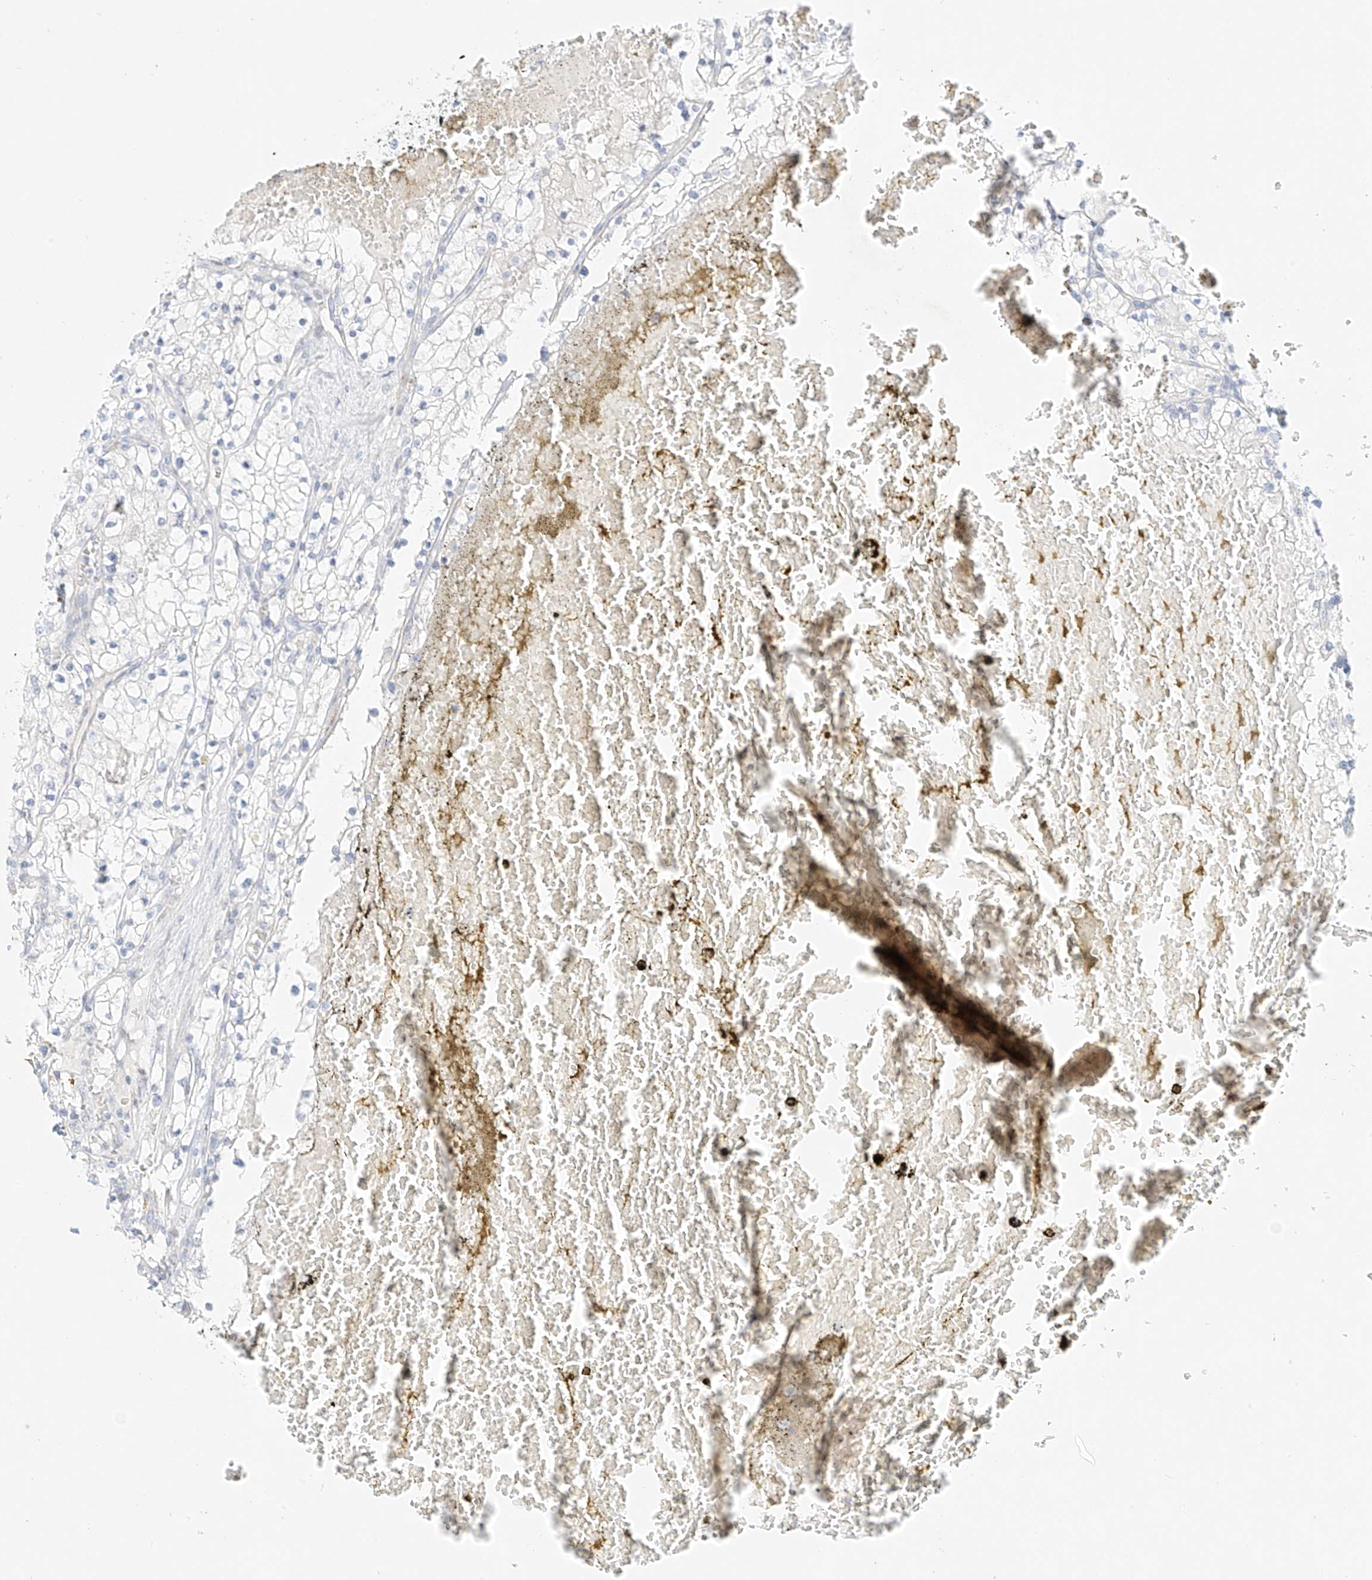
{"staining": {"intensity": "negative", "quantity": "none", "location": "none"}, "tissue": "renal cancer", "cell_type": "Tumor cells", "image_type": "cancer", "snomed": [{"axis": "morphology", "description": "Normal tissue, NOS"}, {"axis": "morphology", "description": "Adenocarcinoma, NOS"}, {"axis": "topography", "description": "Kidney"}], "caption": "Tumor cells are negative for brown protein staining in renal cancer (adenocarcinoma).", "gene": "ST3GAL5", "patient": {"sex": "male", "age": 68}}